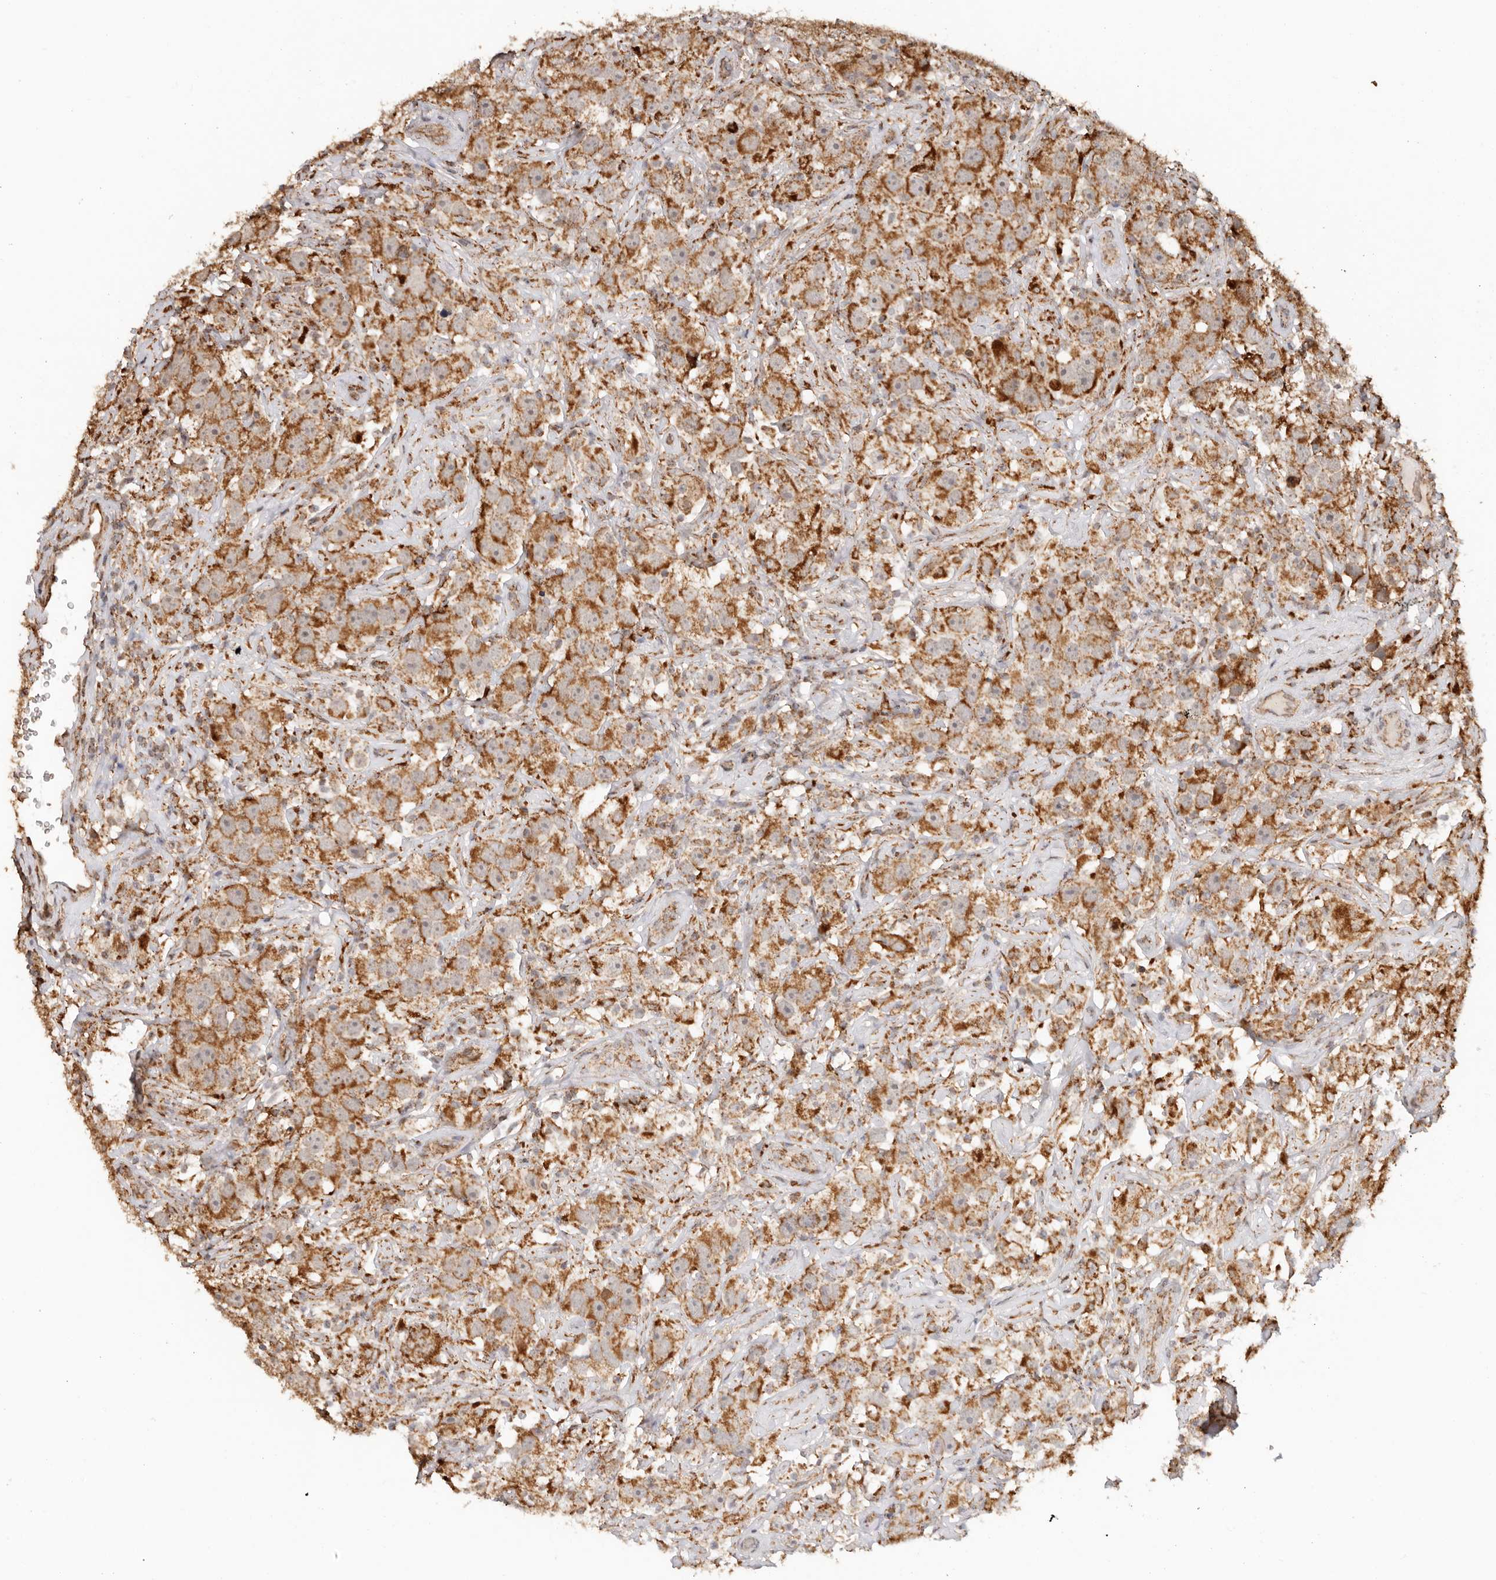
{"staining": {"intensity": "strong", "quantity": ">75%", "location": "cytoplasmic/membranous"}, "tissue": "testis cancer", "cell_type": "Tumor cells", "image_type": "cancer", "snomed": [{"axis": "morphology", "description": "Seminoma, NOS"}, {"axis": "topography", "description": "Testis"}], "caption": "Human testis cancer (seminoma) stained for a protein (brown) shows strong cytoplasmic/membranous positive positivity in approximately >75% of tumor cells.", "gene": "NDUFB11", "patient": {"sex": "male", "age": 49}}